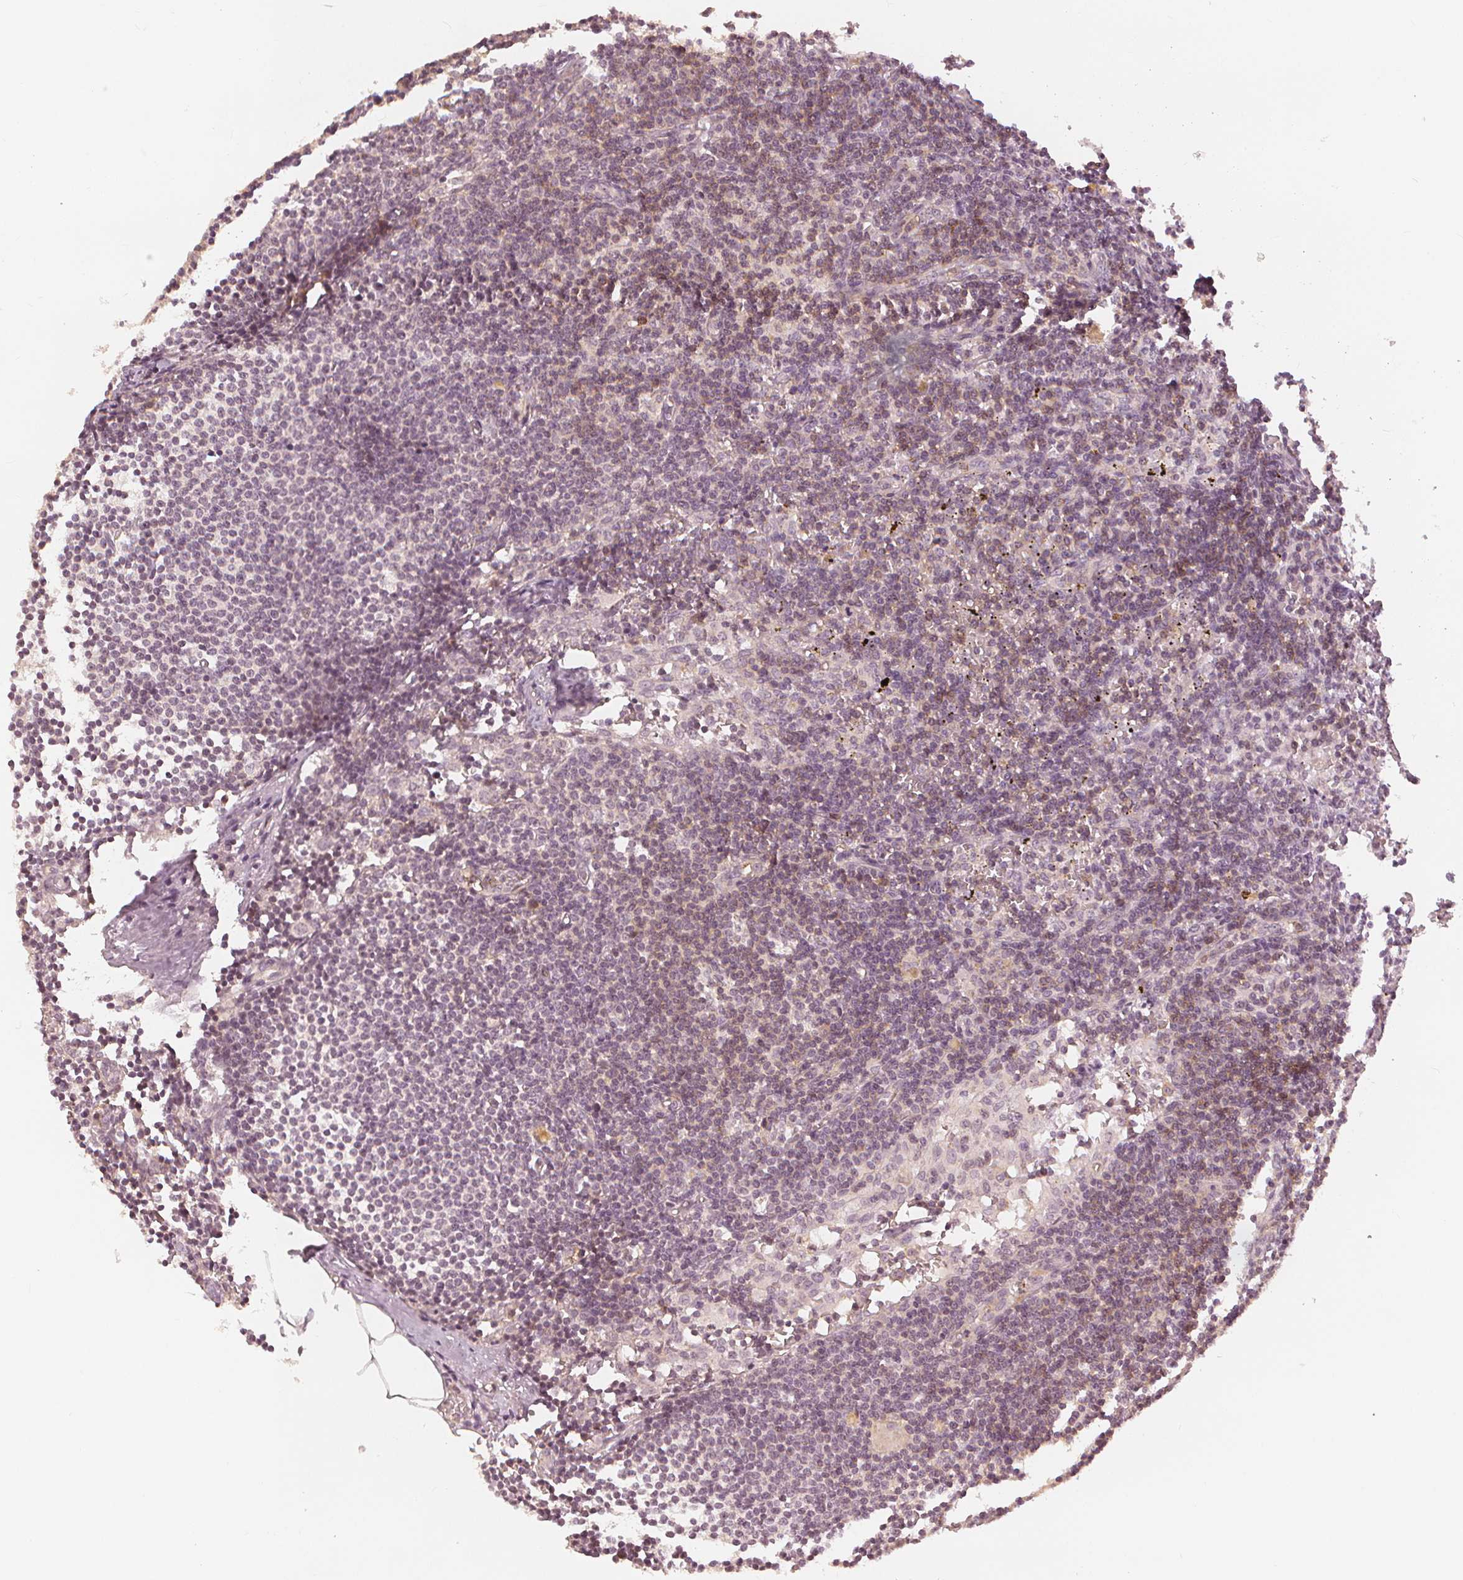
{"staining": {"intensity": "negative", "quantity": "none", "location": "none"}, "tissue": "lymph node", "cell_type": "Germinal center cells", "image_type": "normal", "snomed": [{"axis": "morphology", "description": "Normal tissue, NOS"}, {"axis": "topography", "description": "Lymph node"}], "caption": "IHC micrograph of unremarkable lymph node stained for a protein (brown), which exhibits no positivity in germinal center cells.", "gene": "SLC34A1", "patient": {"sex": "female", "age": 69}}